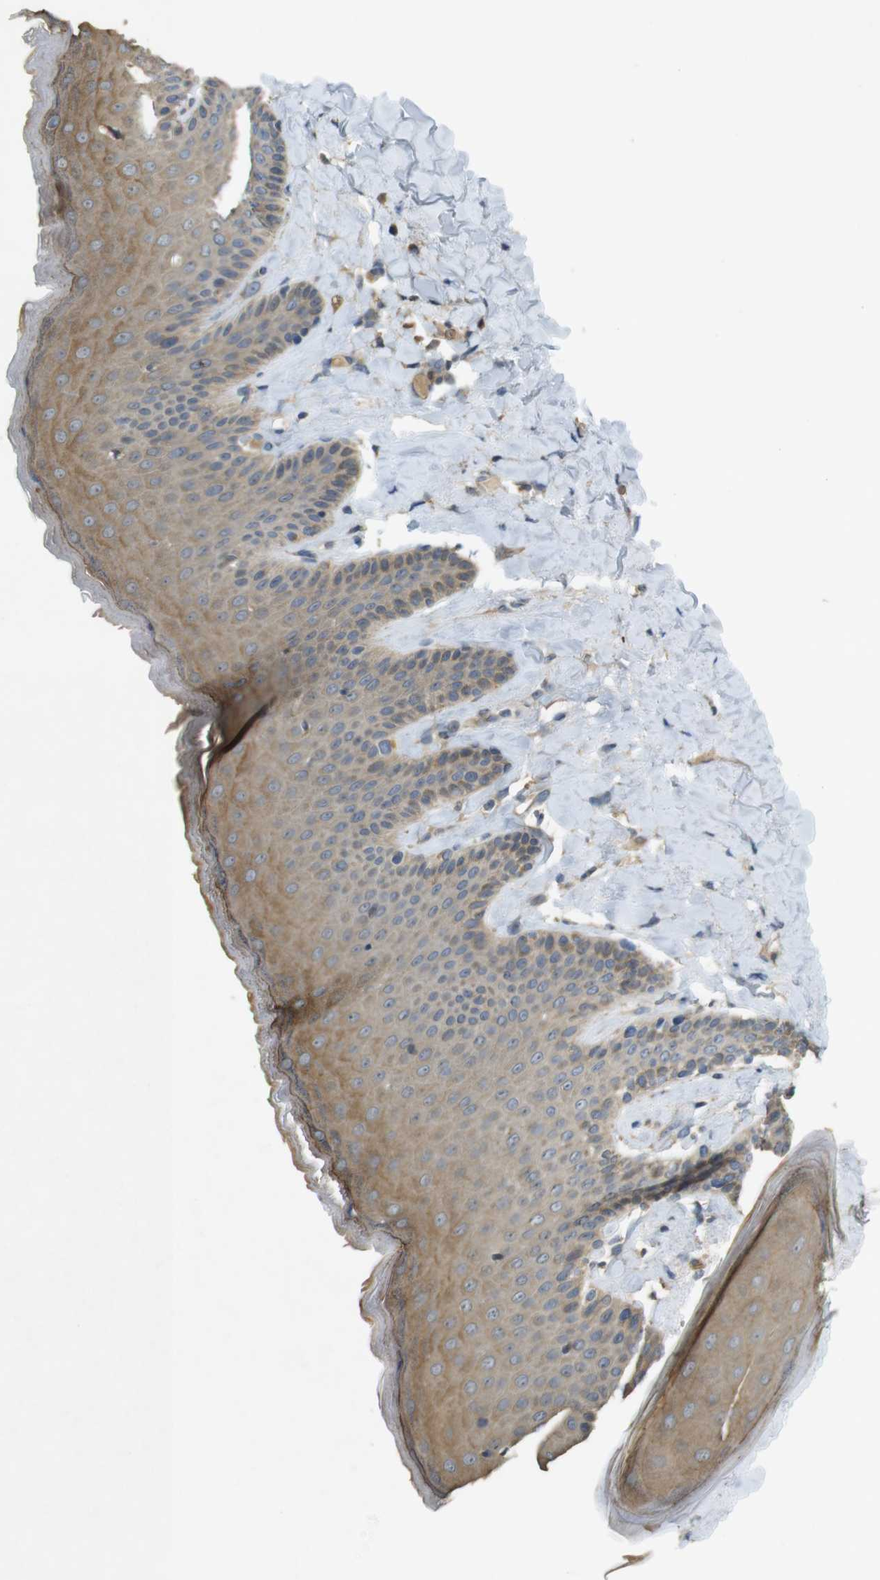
{"staining": {"intensity": "moderate", "quantity": ">75%", "location": "cytoplasmic/membranous"}, "tissue": "skin", "cell_type": "Epidermal cells", "image_type": "normal", "snomed": [{"axis": "morphology", "description": "Normal tissue, NOS"}, {"axis": "topography", "description": "Anal"}], "caption": "A photomicrograph showing moderate cytoplasmic/membranous expression in approximately >75% of epidermal cells in normal skin, as visualized by brown immunohistochemical staining.", "gene": "CLTC", "patient": {"sex": "male", "age": 69}}